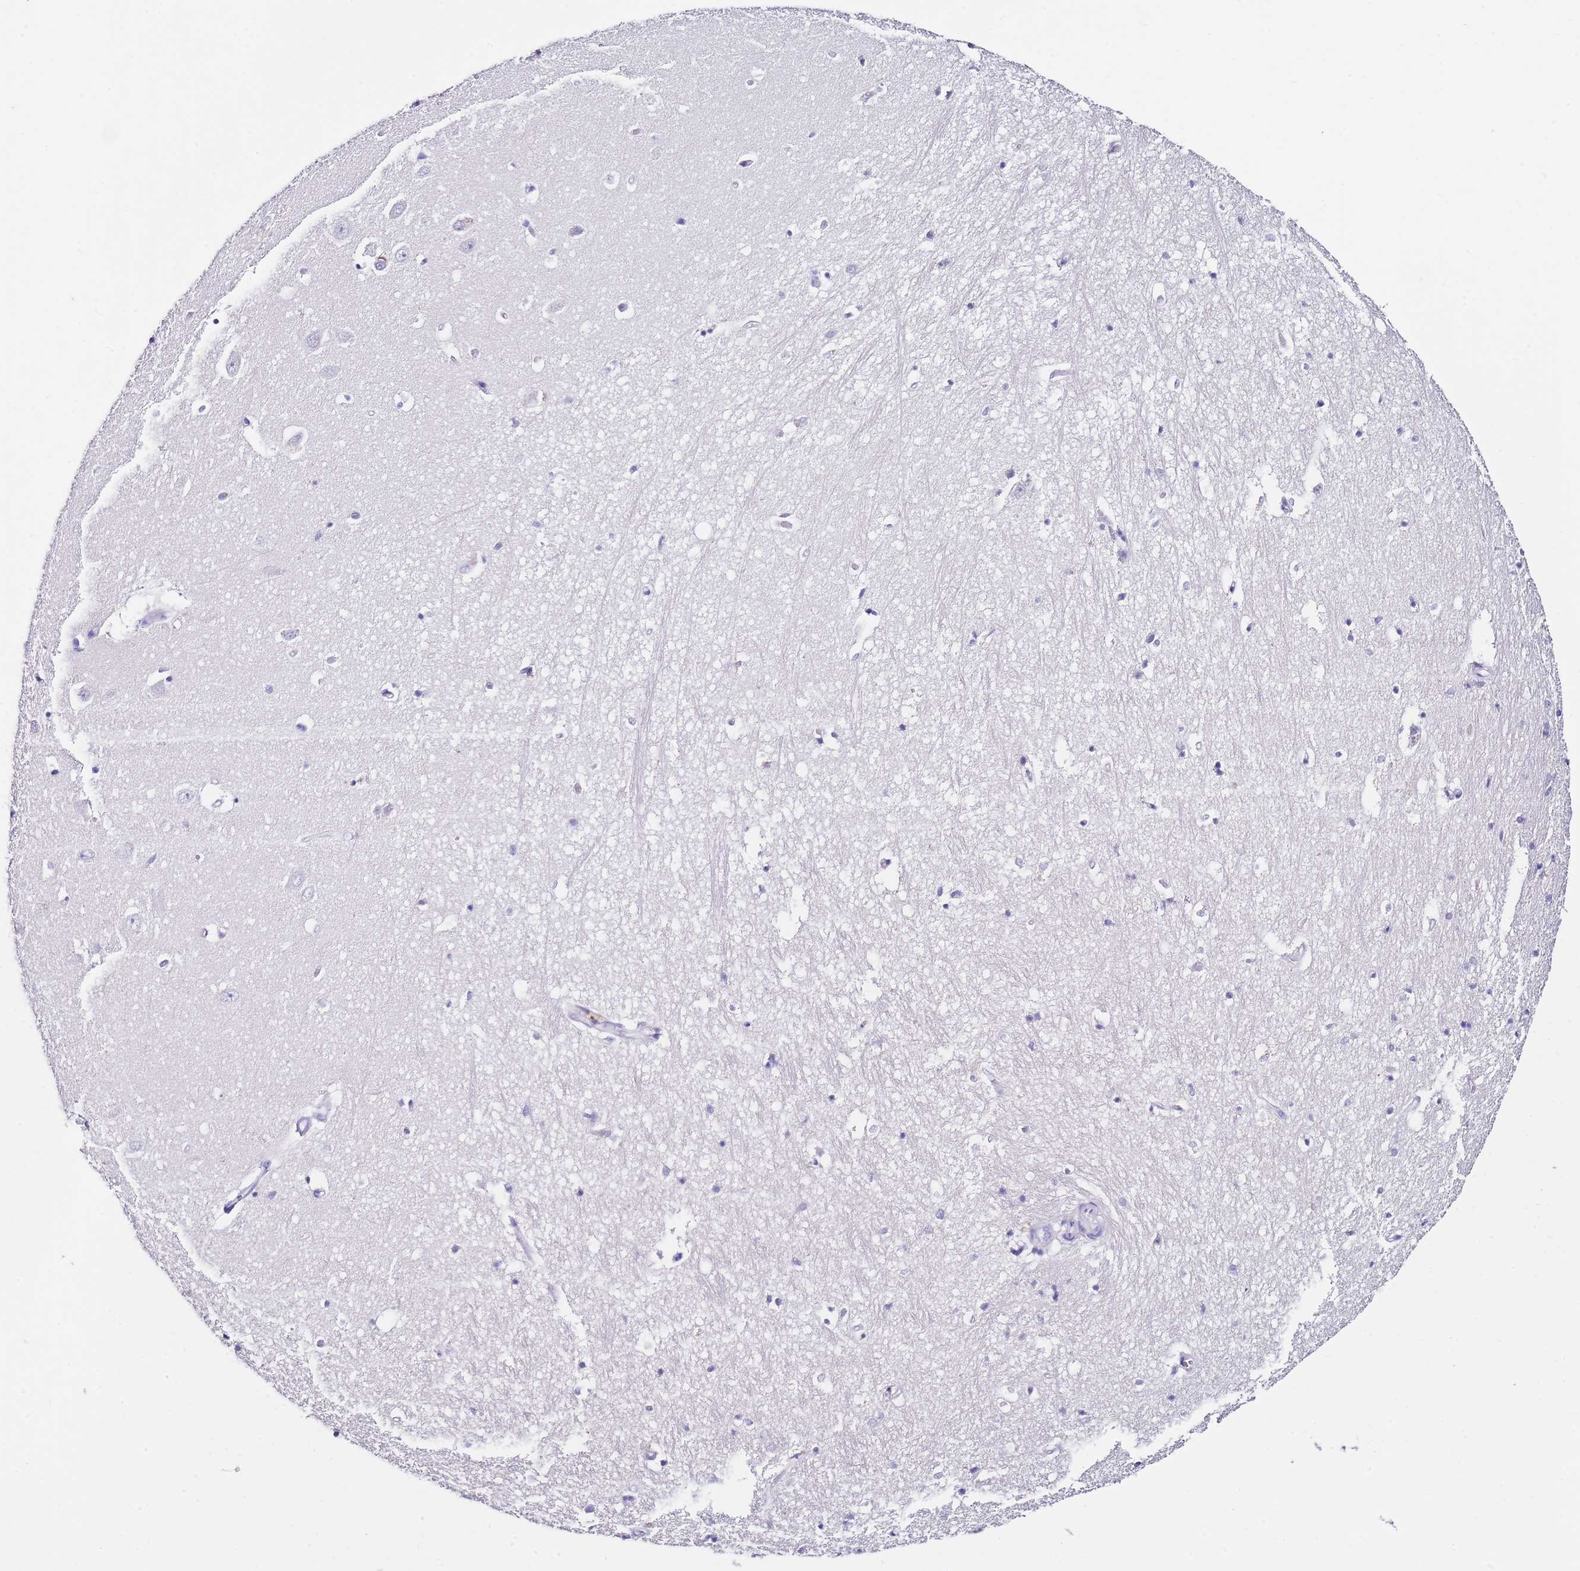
{"staining": {"intensity": "negative", "quantity": "none", "location": "none"}, "tissue": "hippocampus", "cell_type": "Glial cells", "image_type": "normal", "snomed": [{"axis": "morphology", "description": "Normal tissue, NOS"}, {"axis": "topography", "description": "Hippocampus"}], "caption": "Photomicrograph shows no significant protein staining in glial cells of normal hippocampus.", "gene": "PTBP2", "patient": {"sex": "female", "age": 64}}